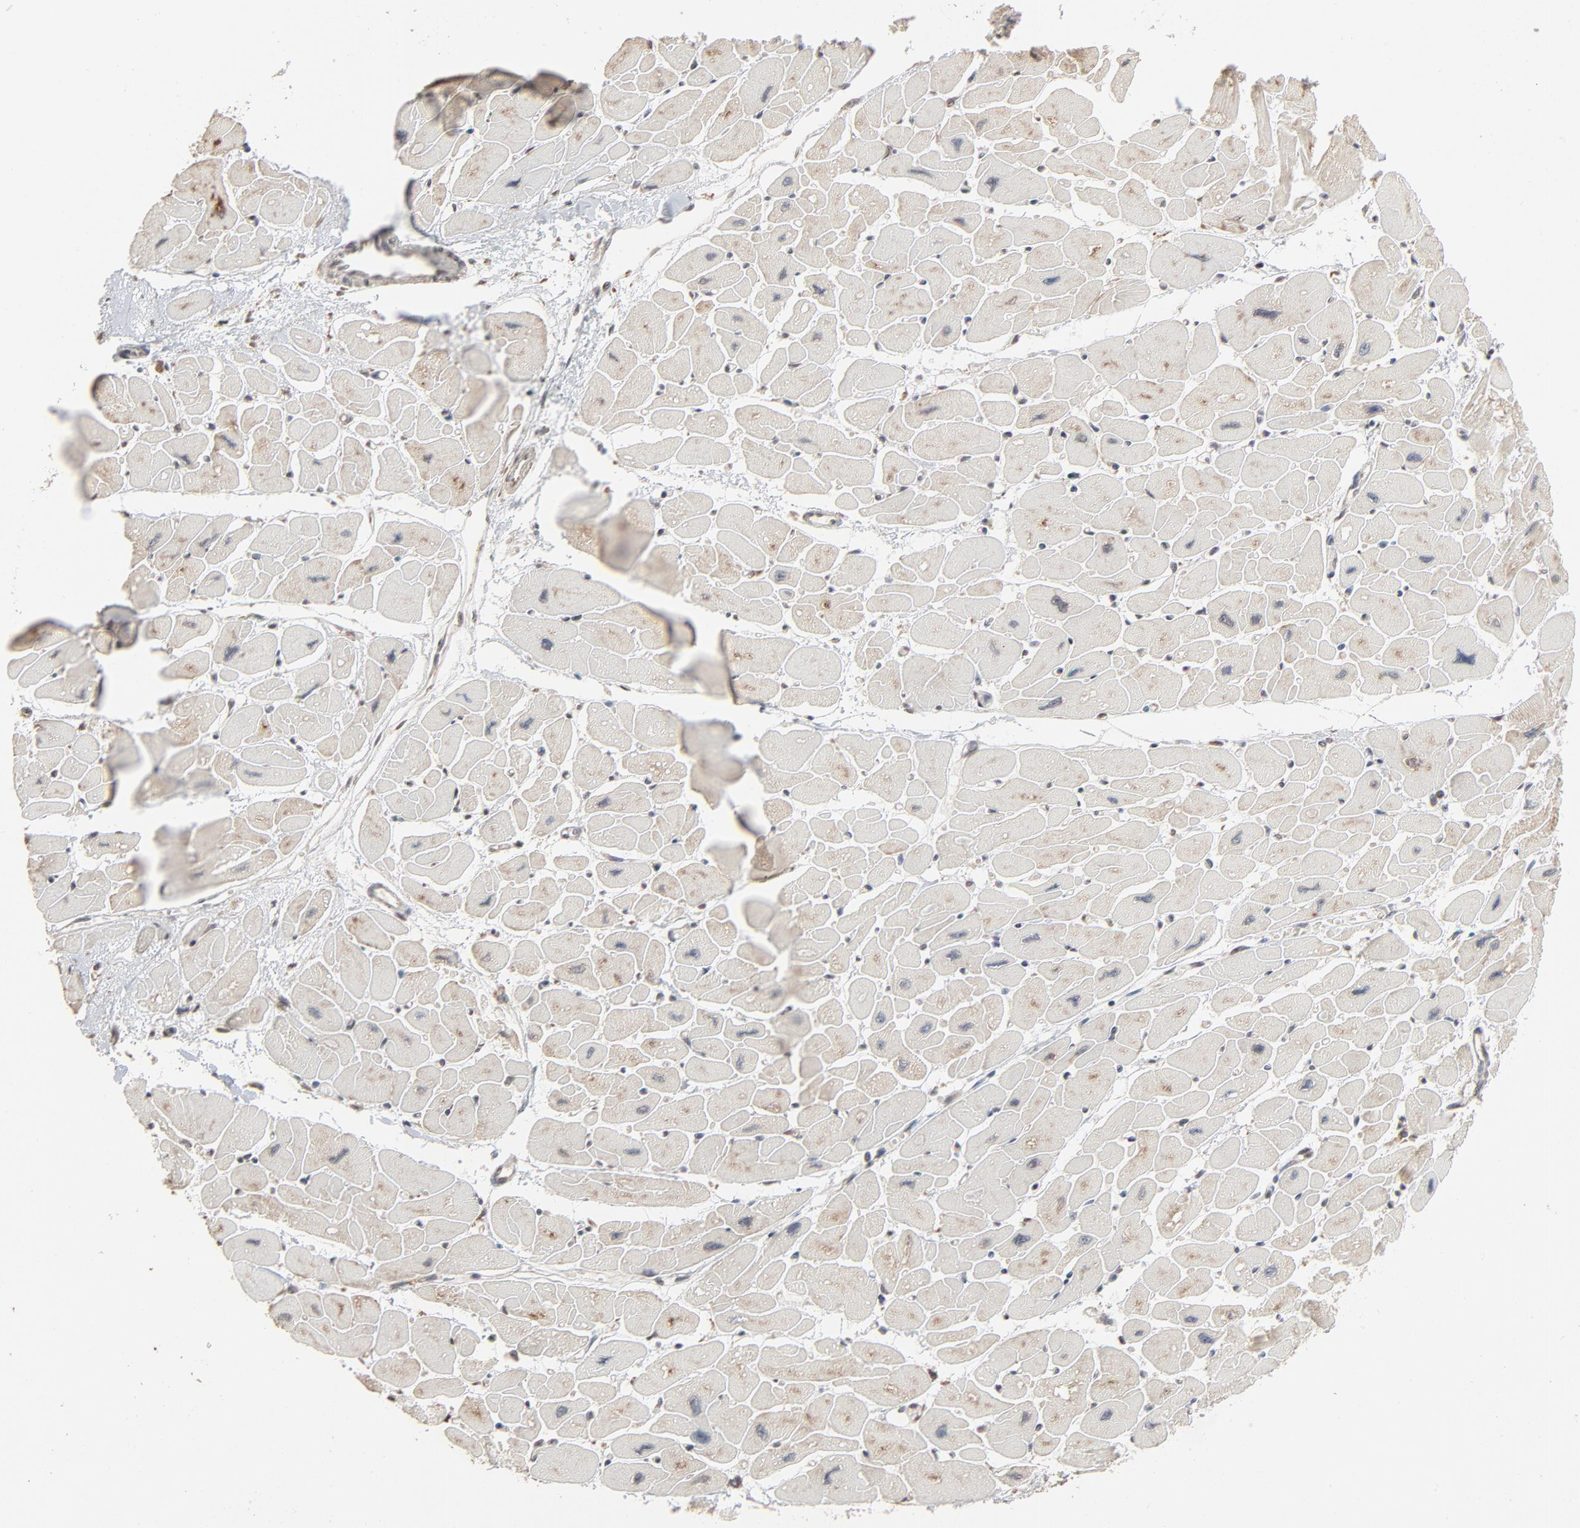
{"staining": {"intensity": "negative", "quantity": "none", "location": "none"}, "tissue": "heart muscle", "cell_type": "Cardiomyocytes", "image_type": "normal", "snomed": [{"axis": "morphology", "description": "Normal tissue, NOS"}, {"axis": "topography", "description": "Heart"}], "caption": "A micrograph of heart muscle stained for a protein shows no brown staining in cardiomyocytes. (DAB IHC with hematoxylin counter stain).", "gene": "CCT5", "patient": {"sex": "female", "age": 54}}